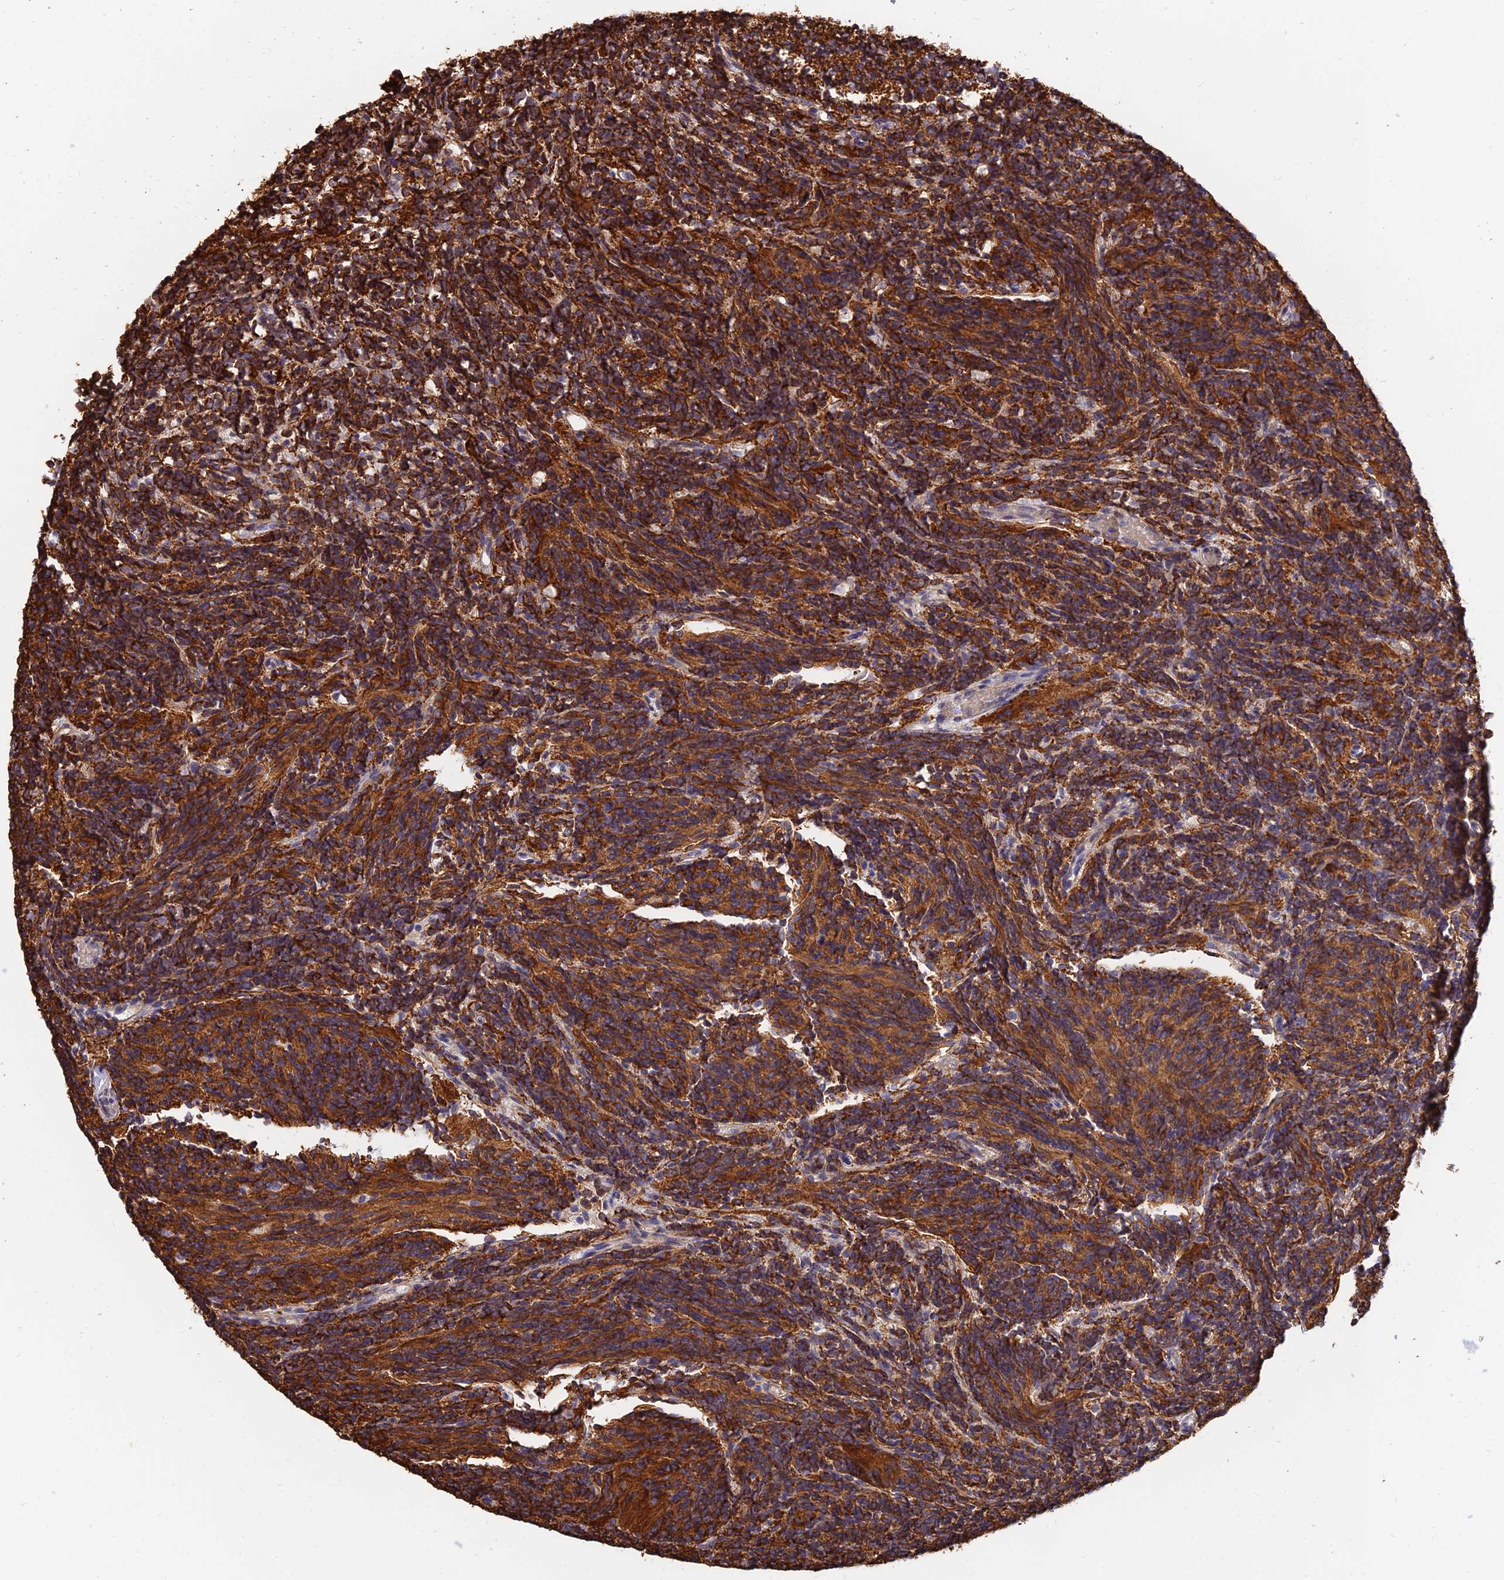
{"staining": {"intensity": "strong", "quantity": ">75%", "location": "cytoplasmic/membranous"}, "tissue": "glioma", "cell_type": "Tumor cells", "image_type": "cancer", "snomed": [{"axis": "morphology", "description": "Glioma, malignant, Low grade"}, {"axis": "topography", "description": "Brain"}], "caption": "Approximately >75% of tumor cells in human low-grade glioma (malignant) demonstrate strong cytoplasmic/membranous protein expression as visualized by brown immunohistochemical staining.", "gene": "WDR41", "patient": {"sex": "female", "age": 1}}